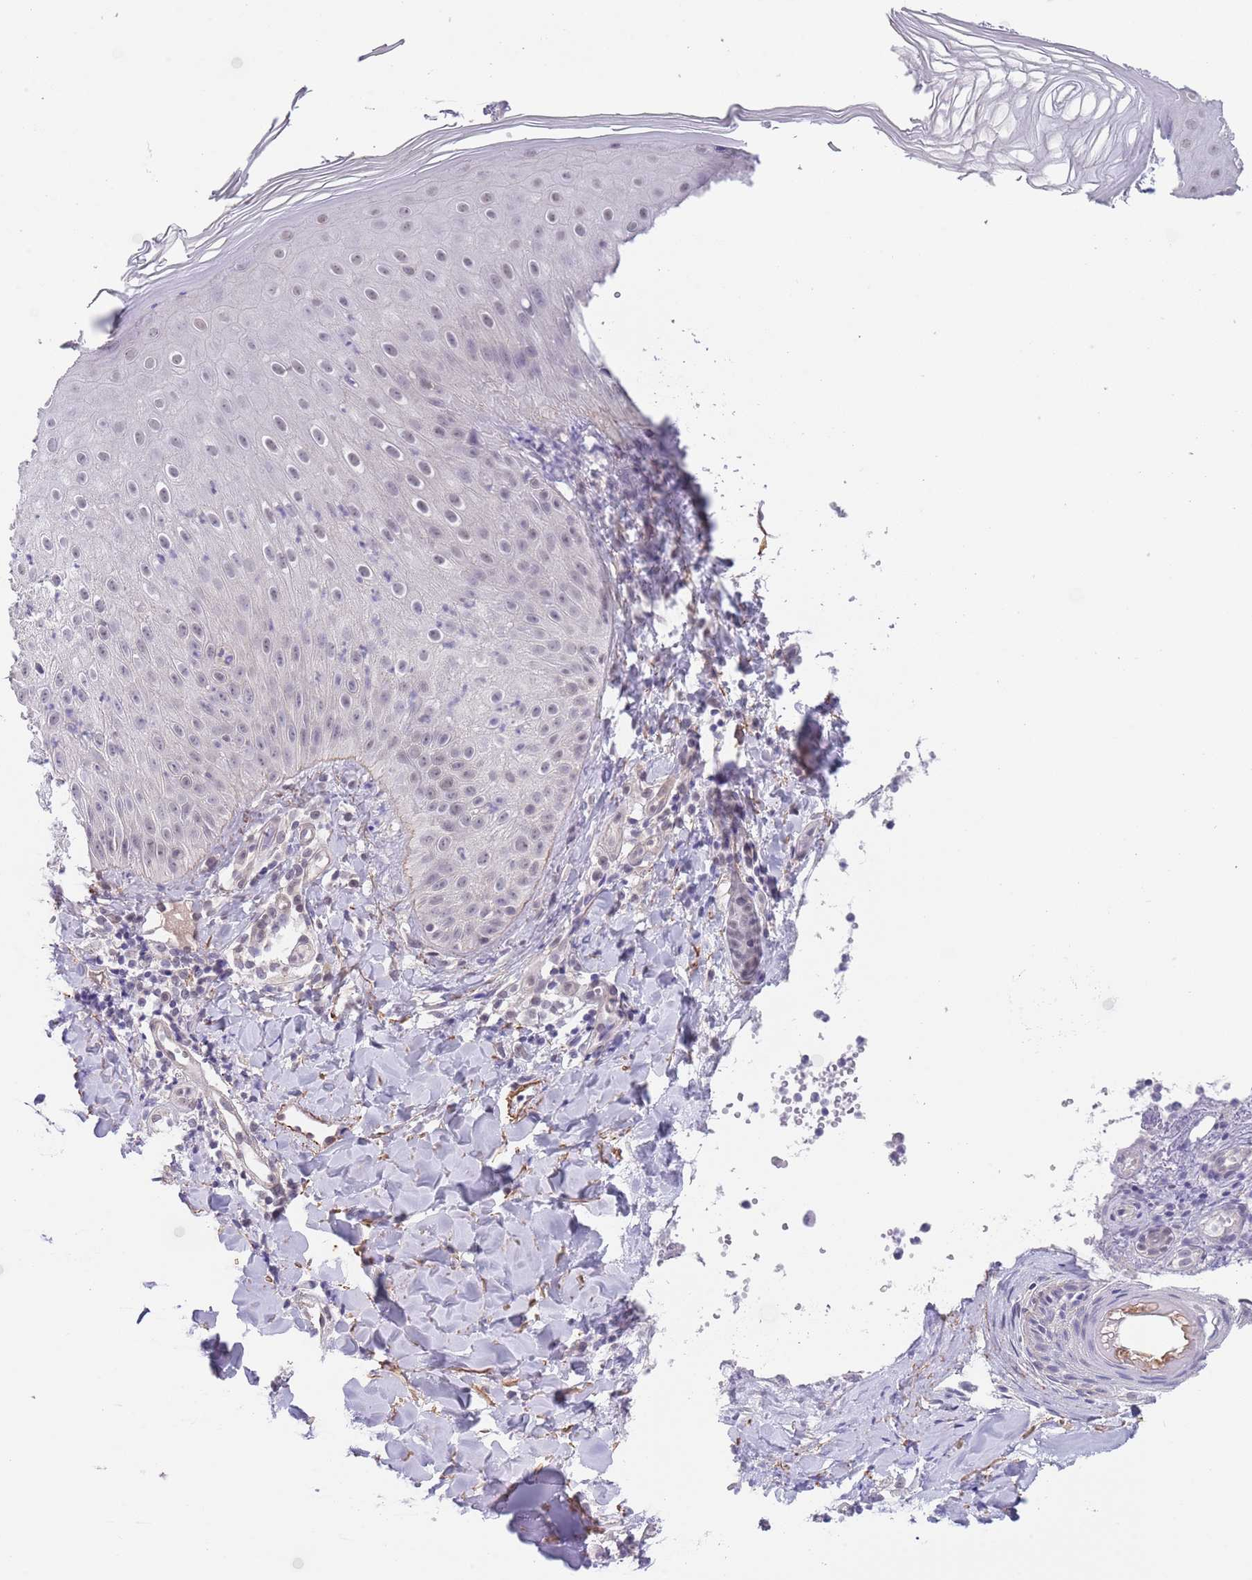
{"staining": {"intensity": "weak", "quantity": "<25%", "location": "cytoplasmic/membranous"}, "tissue": "skin", "cell_type": "Epidermal cells", "image_type": "normal", "snomed": [{"axis": "morphology", "description": "Normal tissue, NOS"}, {"axis": "morphology", "description": "Inflammation, NOS"}, {"axis": "topography", "description": "Soft tissue"}, {"axis": "topography", "description": "Anal"}], "caption": "Immunohistochemistry (IHC) histopathology image of benign skin: human skin stained with DAB (3,3'-diaminobenzidine) reveals no significant protein staining in epidermal cells. (Stains: DAB (3,3'-diaminobenzidine) immunohistochemistry with hematoxylin counter stain, Microscopy: brightfield microscopy at high magnification).", "gene": "RNF169", "patient": {"sex": "female", "age": 15}}